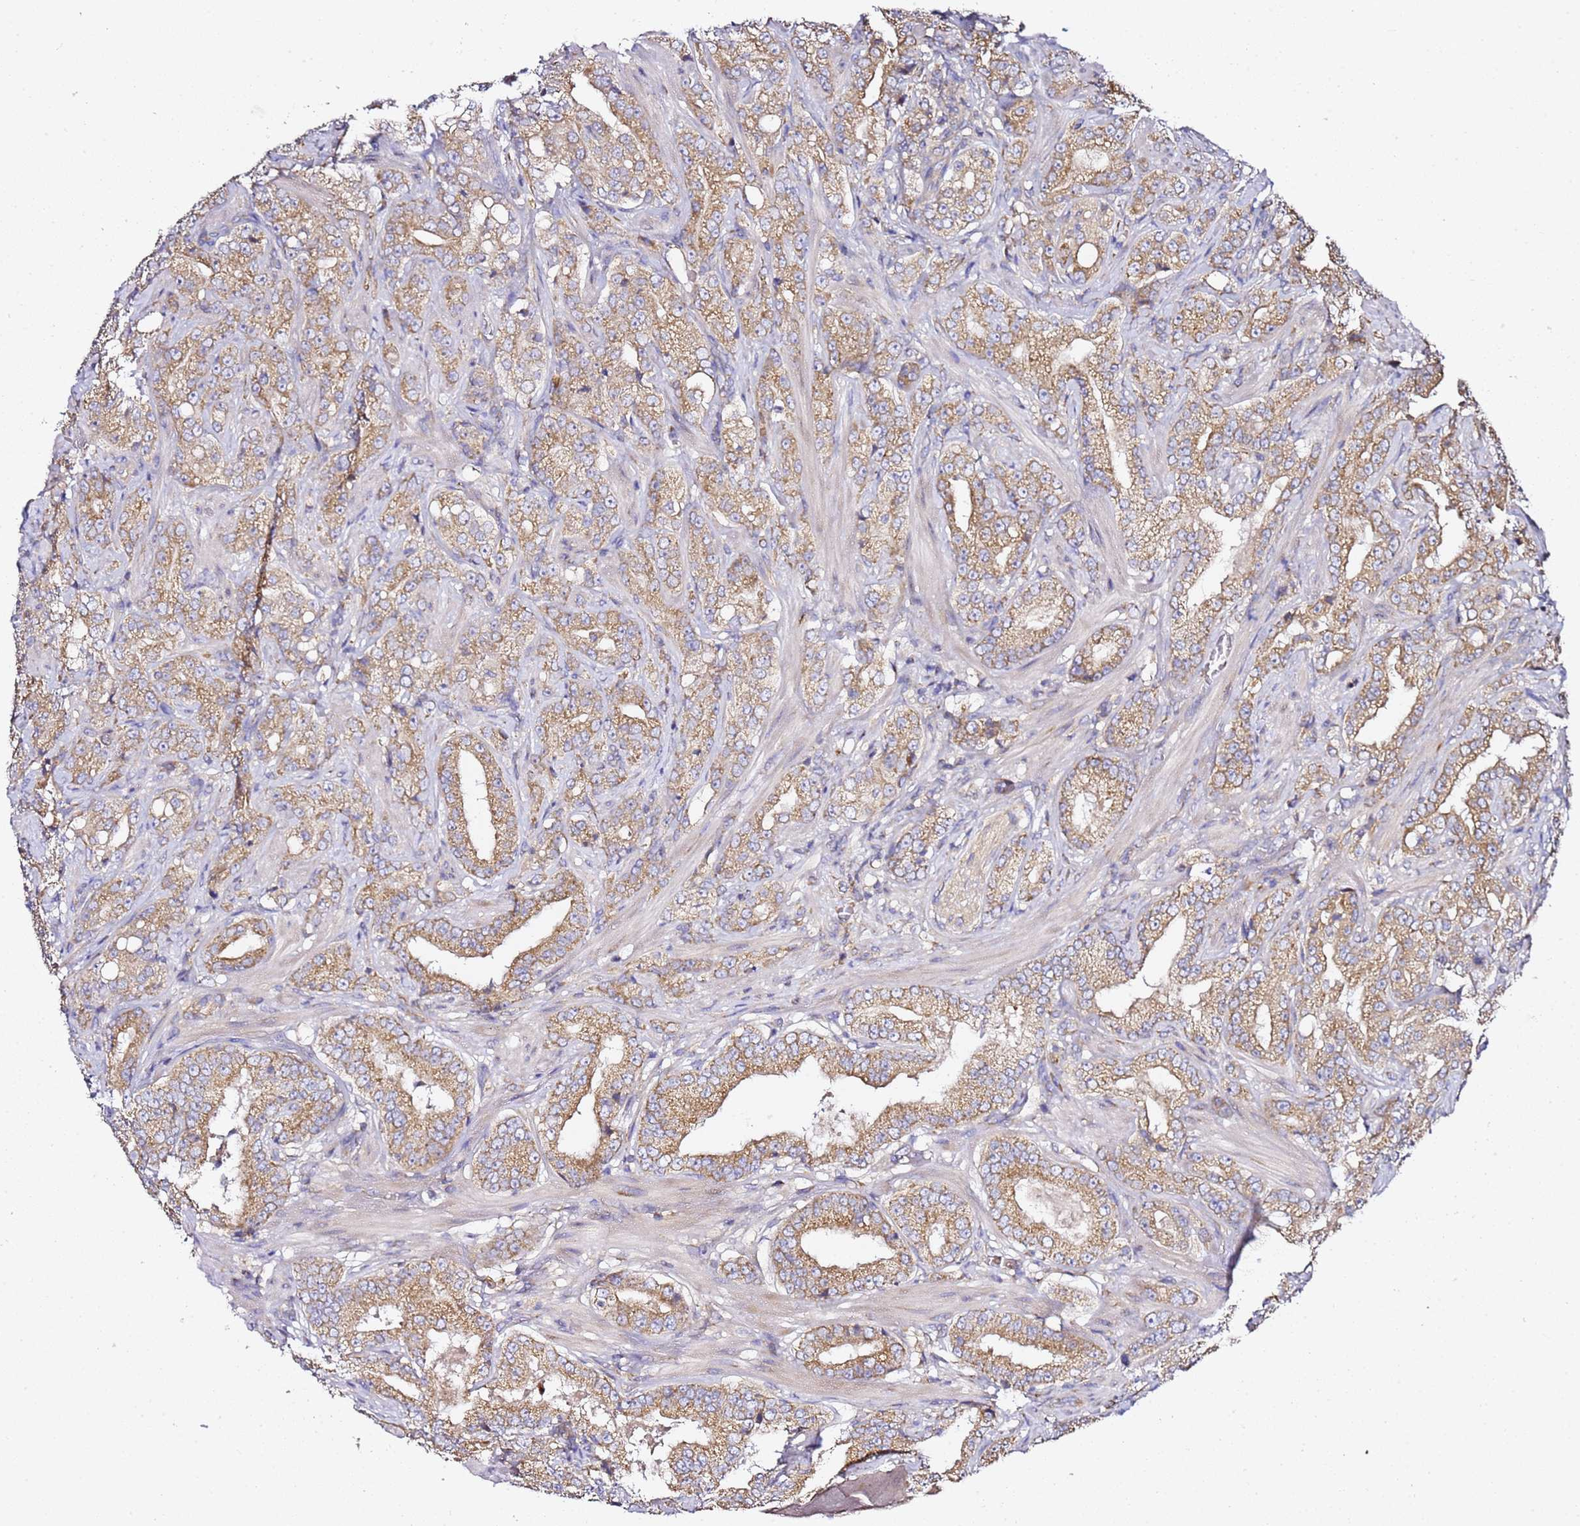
{"staining": {"intensity": "moderate", "quantity": ">75%", "location": "cytoplasmic/membranous"}, "tissue": "prostate cancer", "cell_type": "Tumor cells", "image_type": "cancer", "snomed": [{"axis": "morphology", "description": "Adenocarcinoma, Low grade"}, {"axis": "topography", "description": "Prostate"}], "caption": "Immunohistochemistry (DAB) staining of adenocarcinoma (low-grade) (prostate) displays moderate cytoplasmic/membranous protein staining in about >75% of tumor cells.", "gene": "C19orf12", "patient": {"sex": "male", "age": 67}}